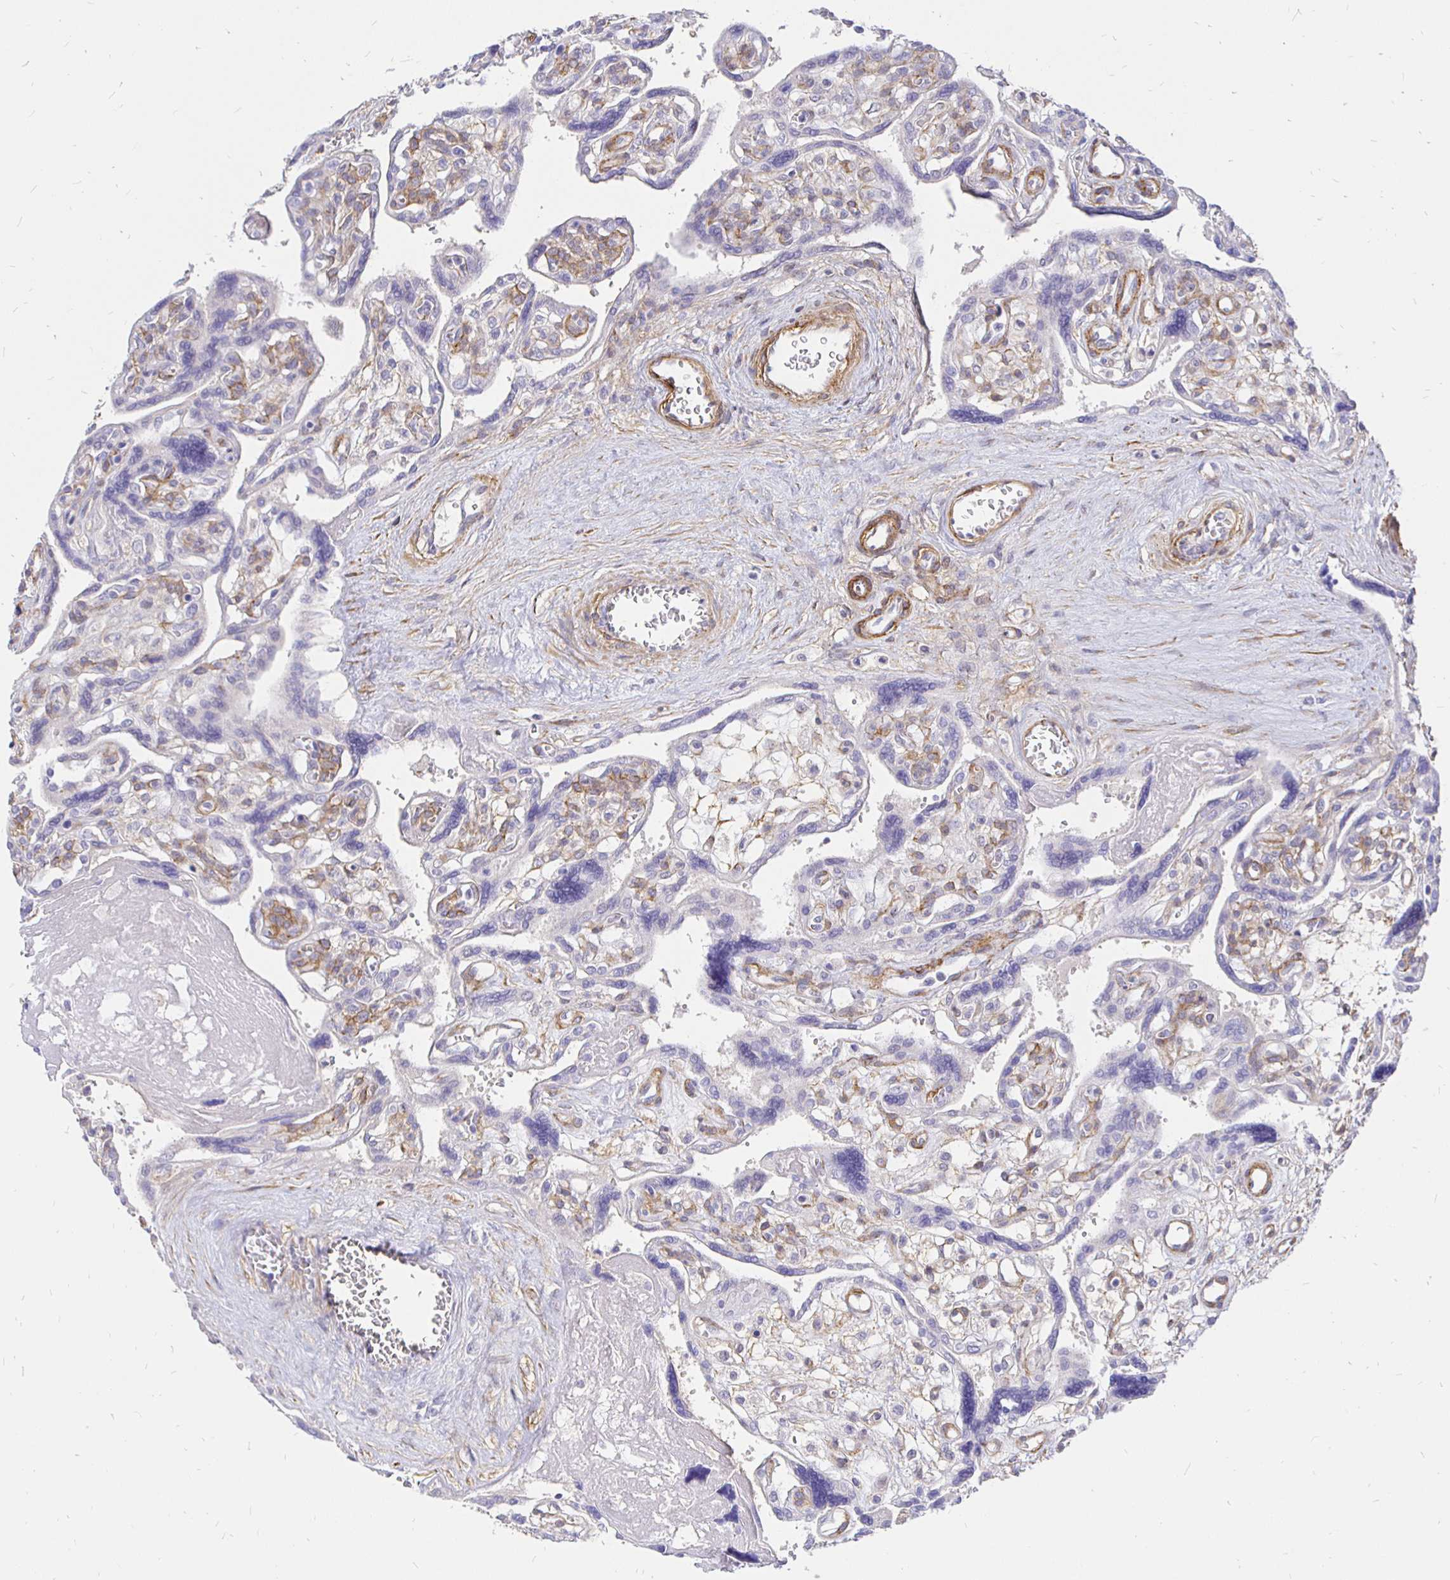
{"staining": {"intensity": "negative", "quantity": "none", "location": "none"}, "tissue": "placenta", "cell_type": "Trophoblastic cells", "image_type": "normal", "snomed": [{"axis": "morphology", "description": "Normal tissue, NOS"}, {"axis": "topography", "description": "Placenta"}], "caption": "This image is of unremarkable placenta stained with immunohistochemistry (IHC) to label a protein in brown with the nuclei are counter-stained blue. There is no positivity in trophoblastic cells.", "gene": "PALM2AKAP2", "patient": {"sex": "female", "age": 39}}